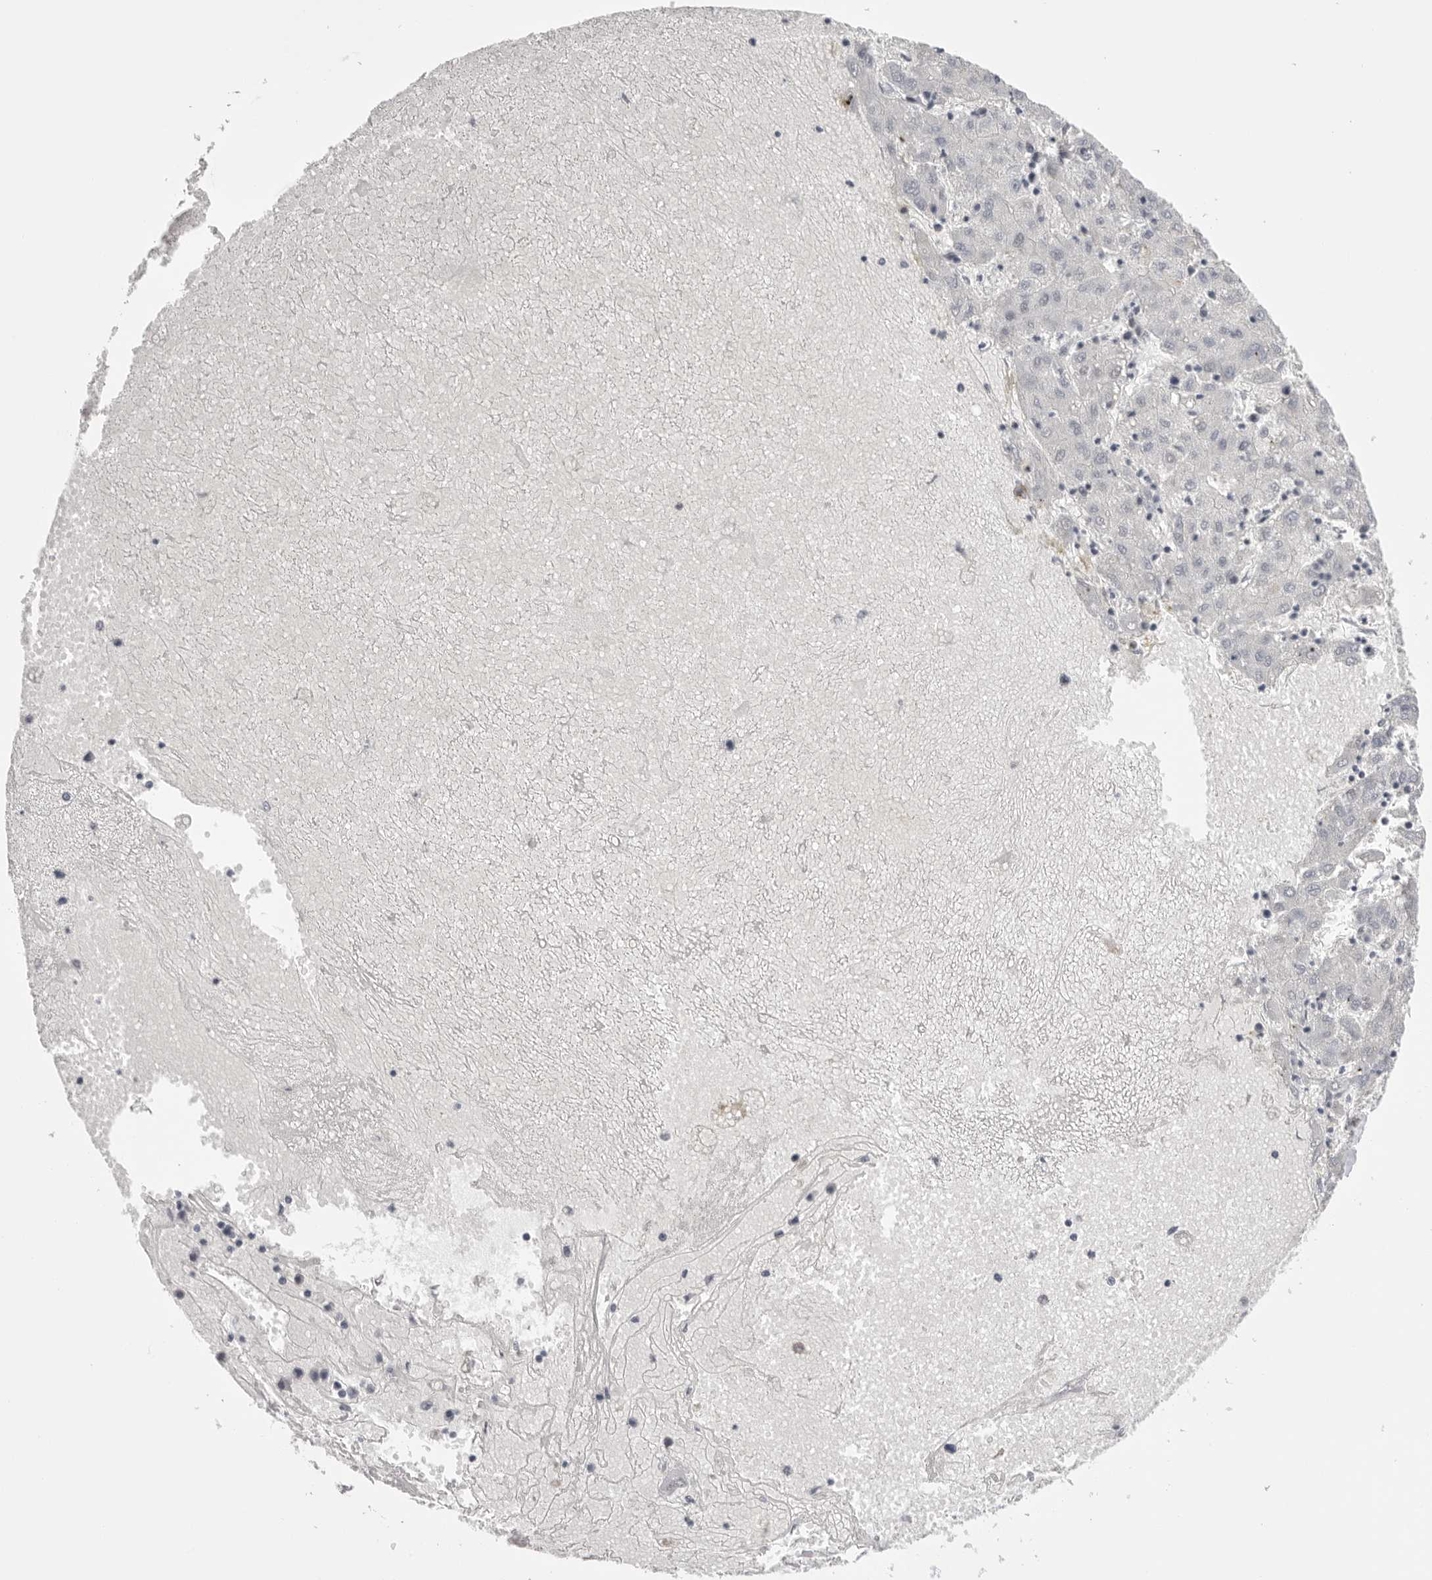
{"staining": {"intensity": "negative", "quantity": "none", "location": "none"}, "tissue": "liver cancer", "cell_type": "Tumor cells", "image_type": "cancer", "snomed": [{"axis": "morphology", "description": "Carcinoma, Hepatocellular, NOS"}, {"axis": "topography", "description": "Liver"}], "caption": "Tumor cells show no significant expression in hepatocellular carcinoma (liver).", "gene": "BCLAF3", "patient": {"sex": "male", "age": 72}}